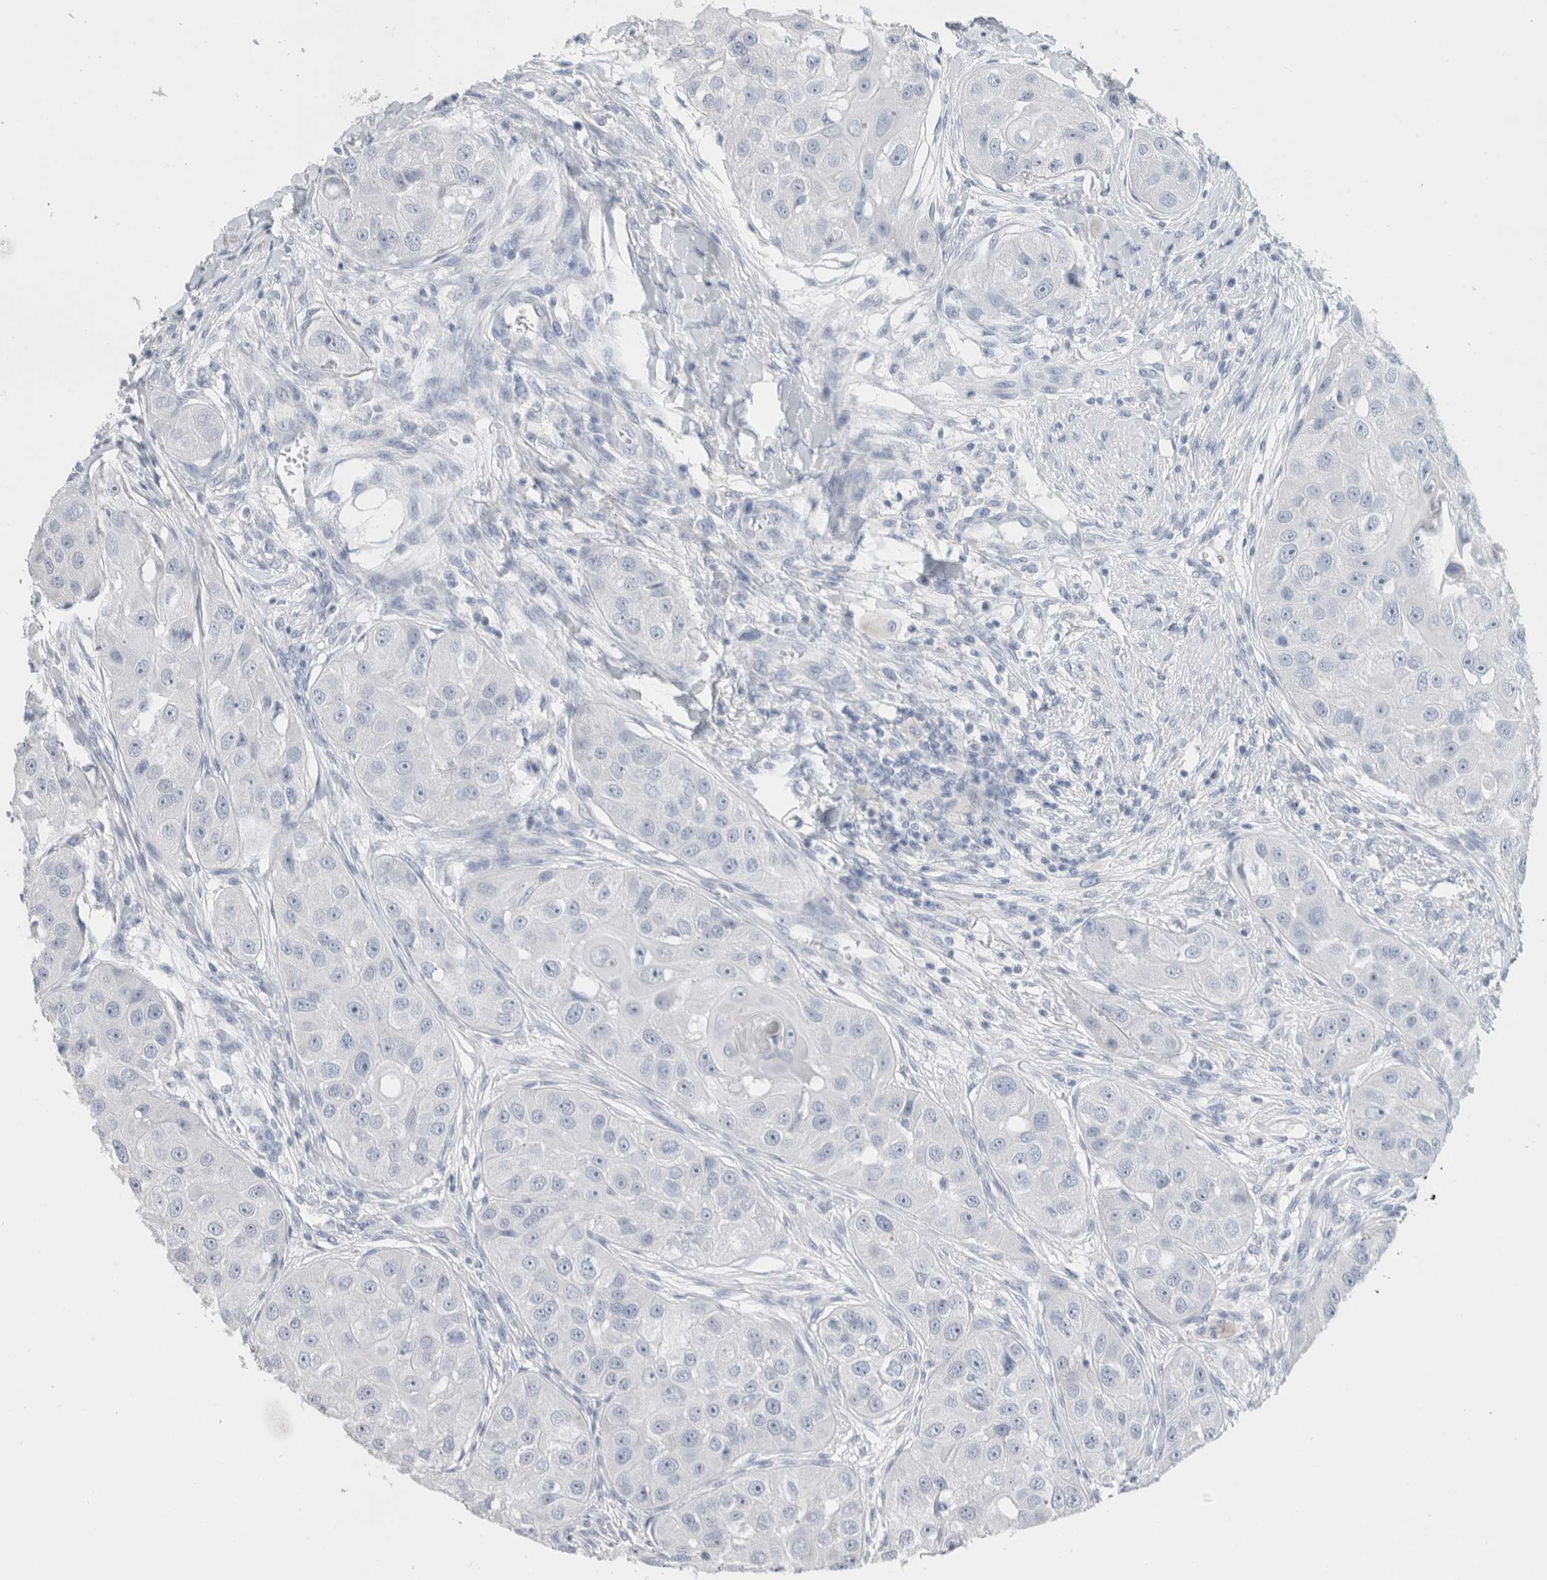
{"staining": {"intensity": "negative", "quantity": "none", "location": "none"}, "tissue": "head and neck cancer", "cell_type": "Tumor cells", "image_type": "cancer", "snomed": [{"axis": "morphology", "description": "Normal tissue, NOS"}, {"axis": "morphology", "description": "Squamous cell carcinoma, NOS"}, {"axis": "topography", "description": "Skeletal muscle"}, {"axis": "topography", "description": "Head-Neck"}], "caption": "This is a histopathology image of immunohistochemistry (IHC) staining of head and neck cancer, which shows no expression in tumor cells.", "gene": "BCAN", "patient": {"sex": "male", "age": 51}}